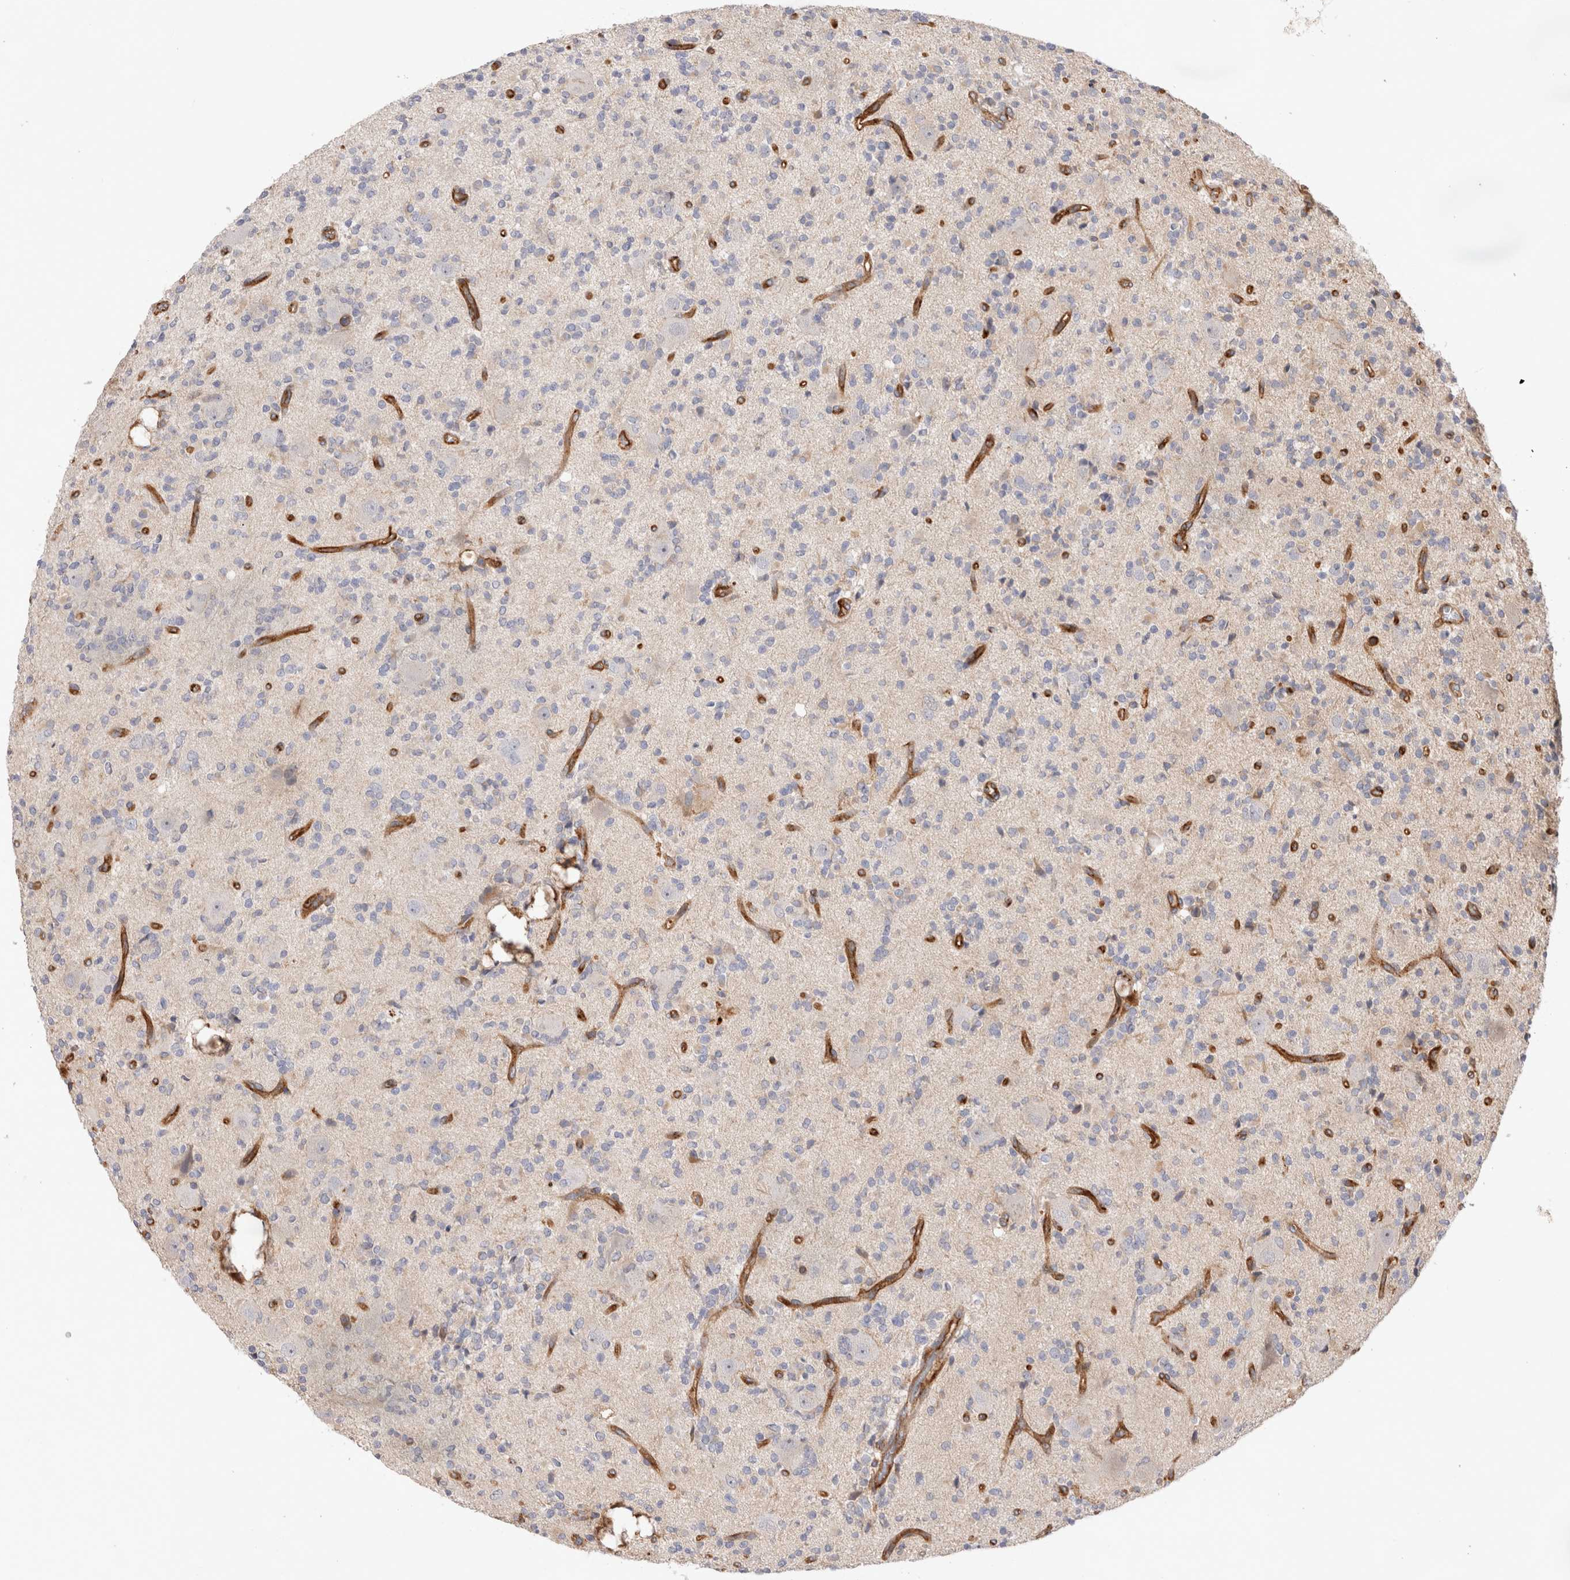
{"staining": {"intensity": "negative", "quantity": "none", "location": "none"}, "tissue": "glioma", "cell_type": "Tumor cells", "image_type": "cancer", "snomed": [{"axis": "morphology", "description": "Glioma, malignant, High grade"}, {"axis": "topography", "description": "Brain"}], "caption": "This is an immunohistochemistry micrograph of glioma. There is no staining in tumor cells.", "gene": "BNIP2", "patient": {"sex": "male", "age": 34}}